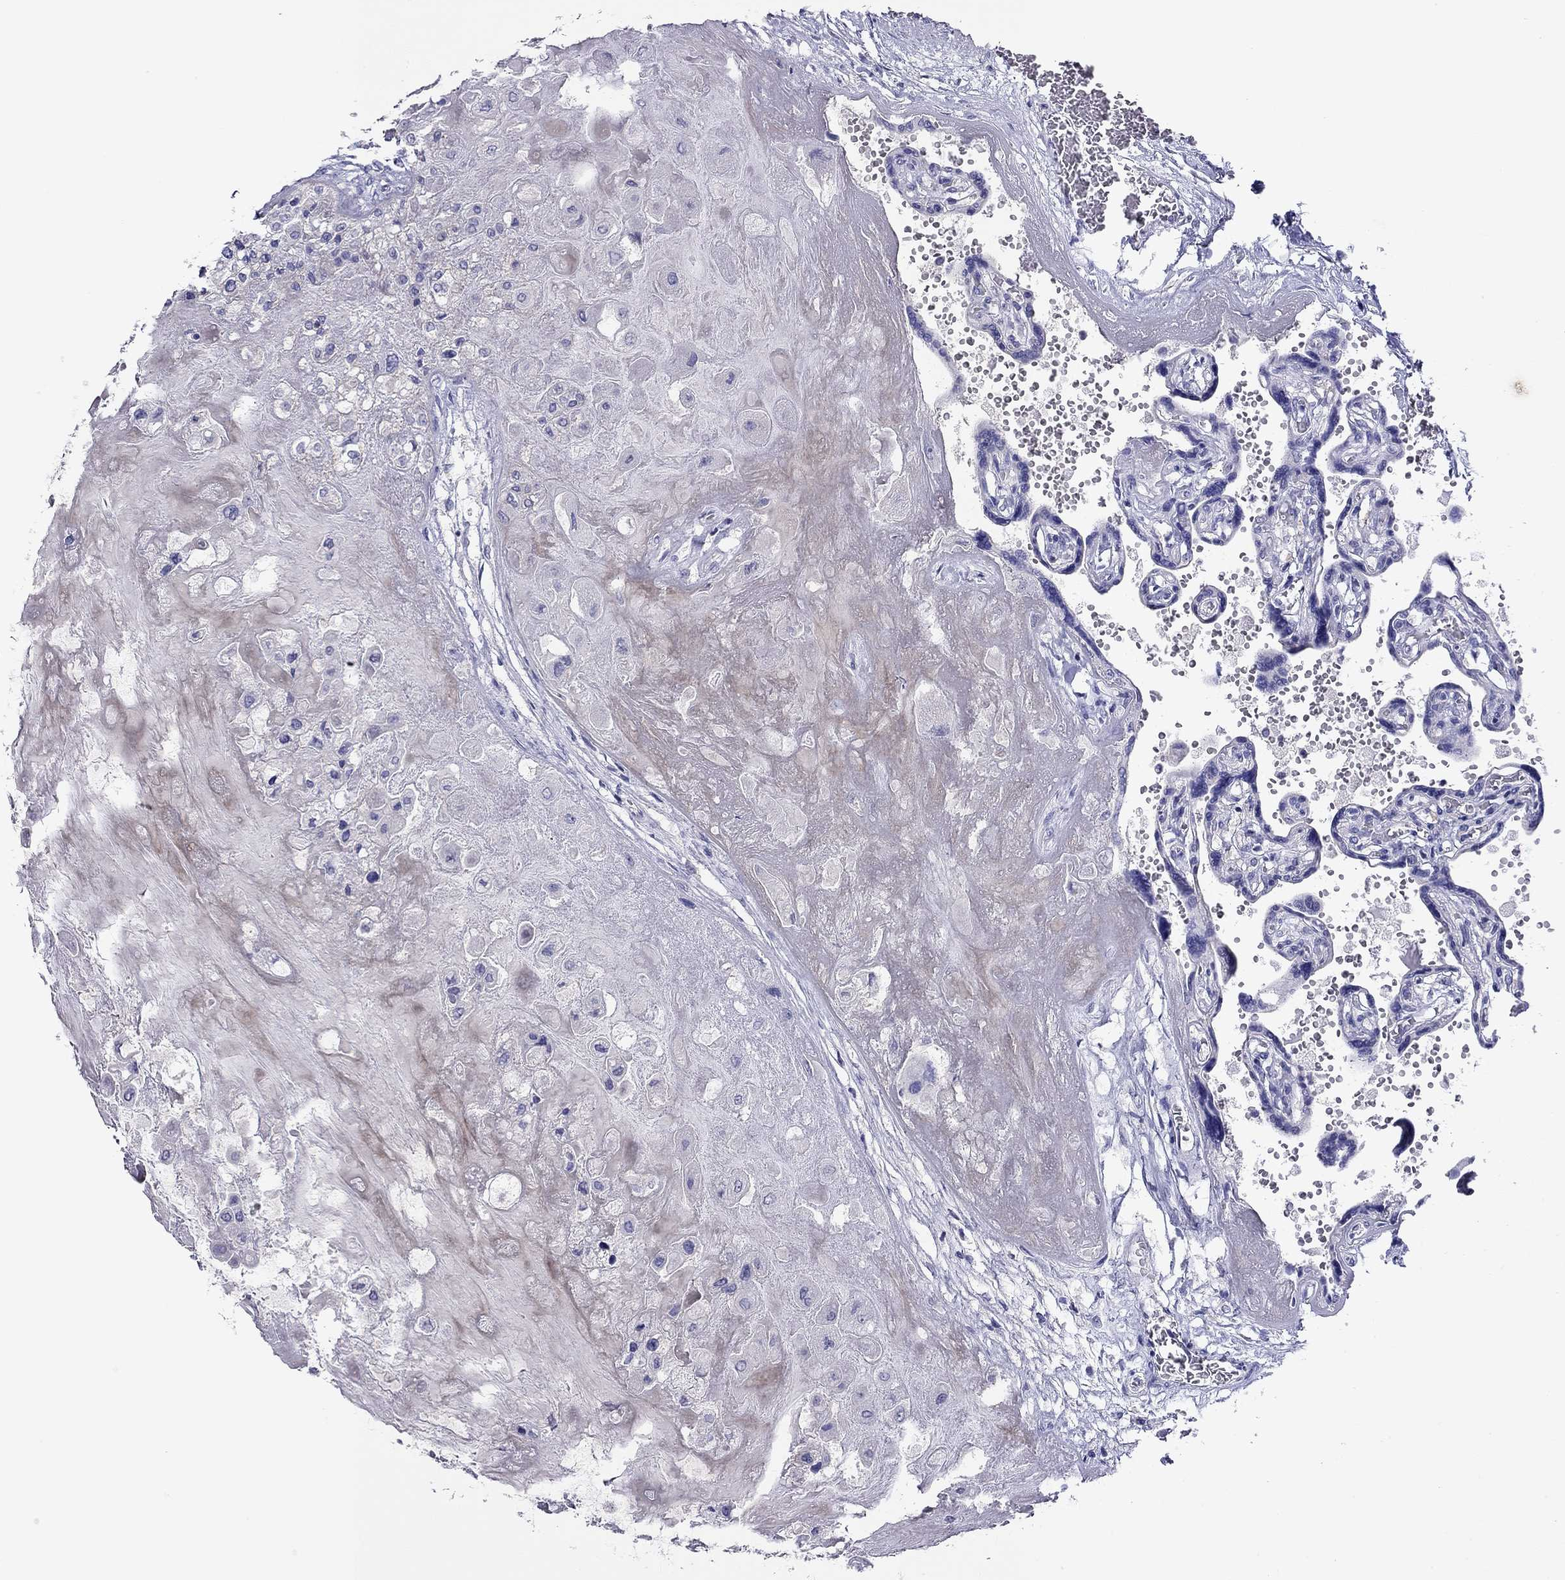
{"staining": {"intensity": "negative", "quantity": "none", "location": "none"}, "tissue": "placenta", "cell_type": "Trophoblastic cells", "image_type": "normal", "snomed": [{"axis": "morphology", "description": "Normal tissue, NOS"}, {"axis": "topography", "description": "Placenta"}], "caption": "Immunohistochemical staining of normal placenta exhibits no significant positivity in trophoblastic cells. (DAB (3,3'-diaminobenzidine) immunohistochemistry, high magnification).", "gene": "CAPNS2", "patient": {"sex": "female", "age": 32}}